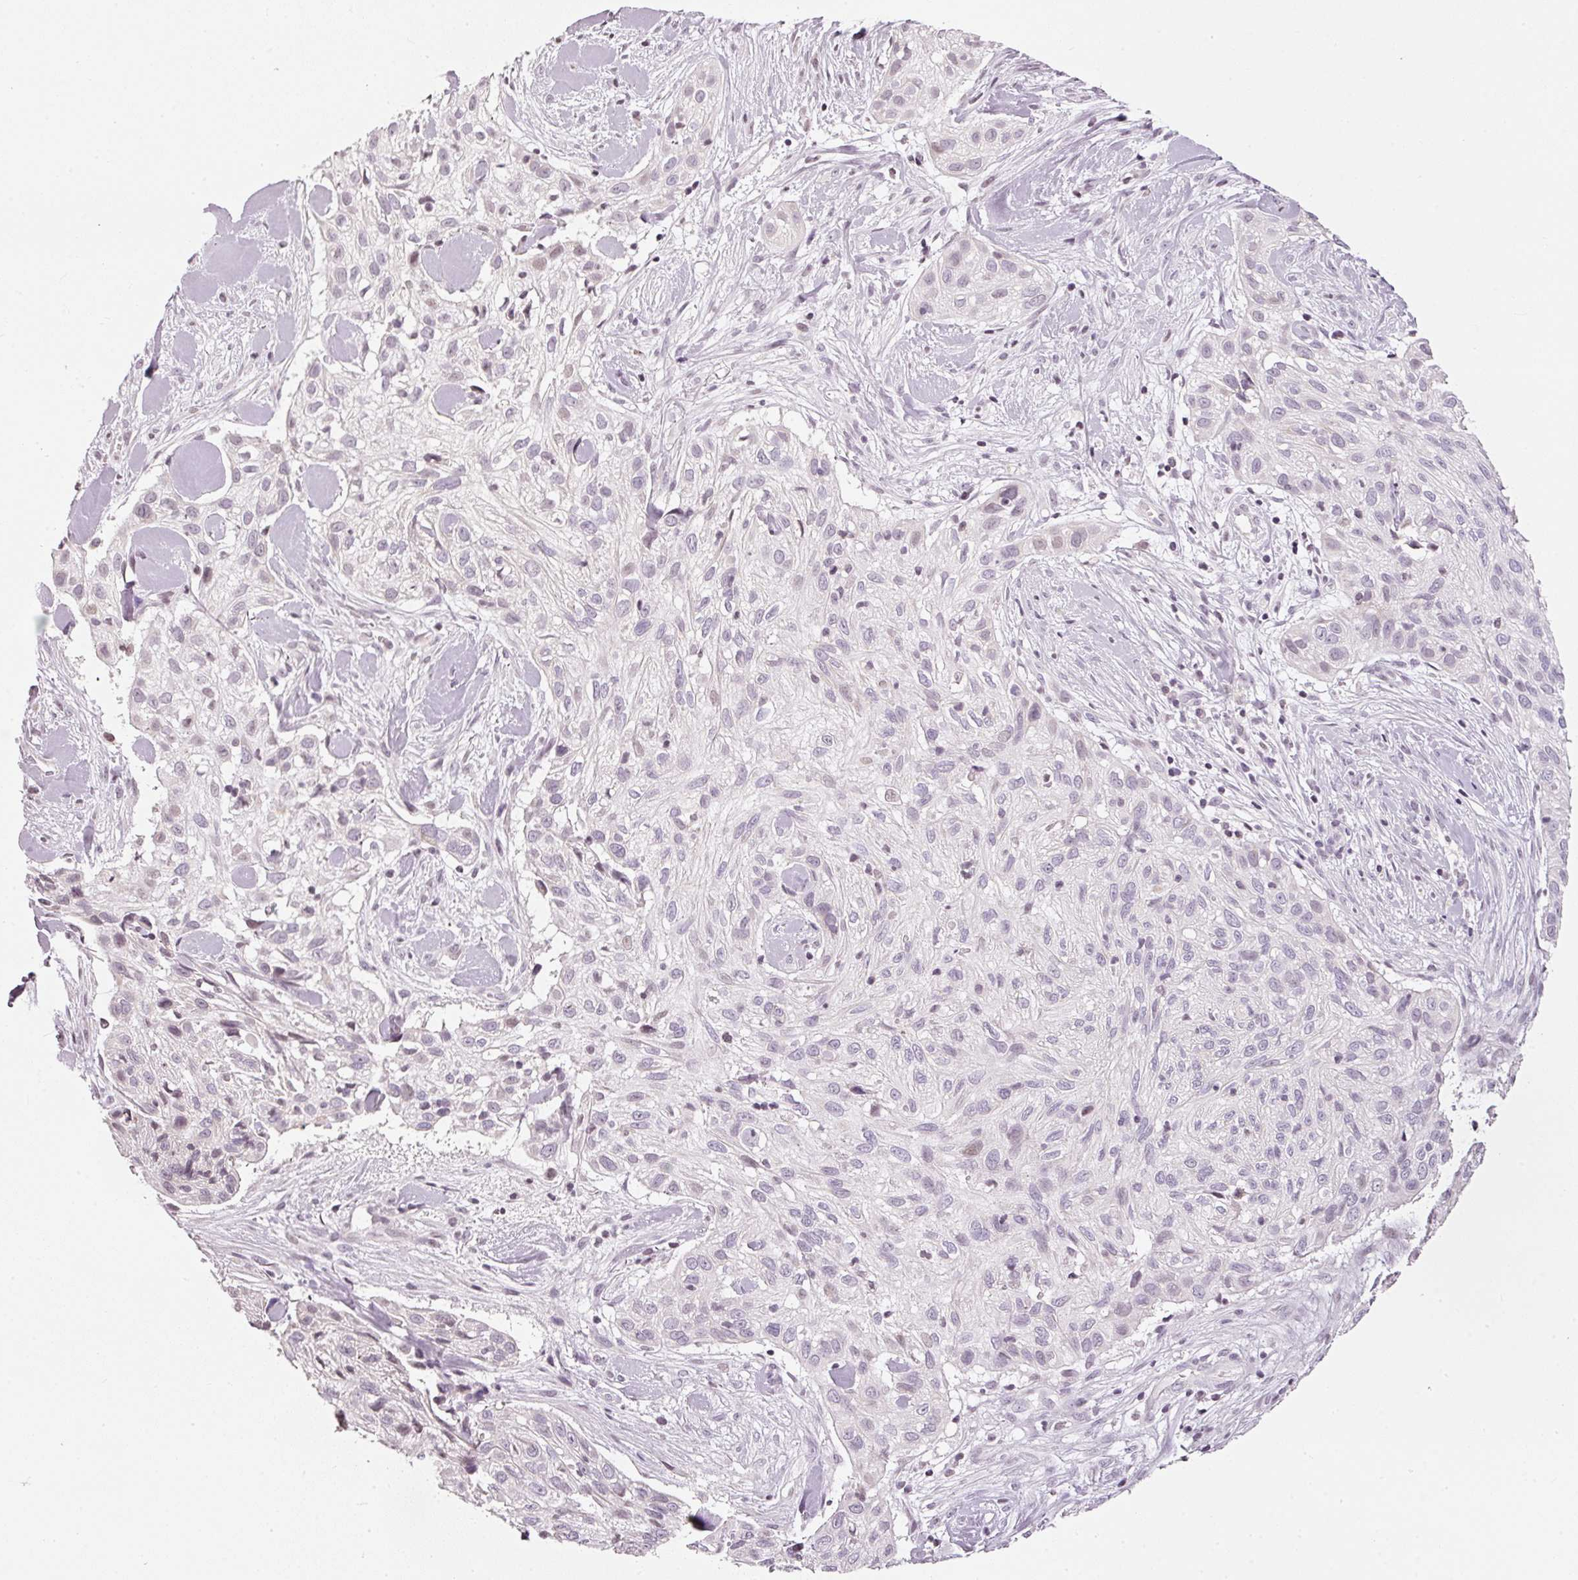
{"staining": {"intensity": "weak", "quantity": "<25%", "location": "nuclear"}, "tissue": "skin cancer", "cell_type": "Tumor cells", "image_type": "cancer", "snomed": [{"axis": "morphology", "description": "Squamous cell carcinoma, NOS"}, {"axis": "topography", "description": "Skin"}], "caption": "A photomicrograph of squamous cell carcinoma (skin) stained for a protein exhibits no brown staining in tumor cells.", "gene": "NRDE2", "patient": {"sex": "male", "age": 82}}